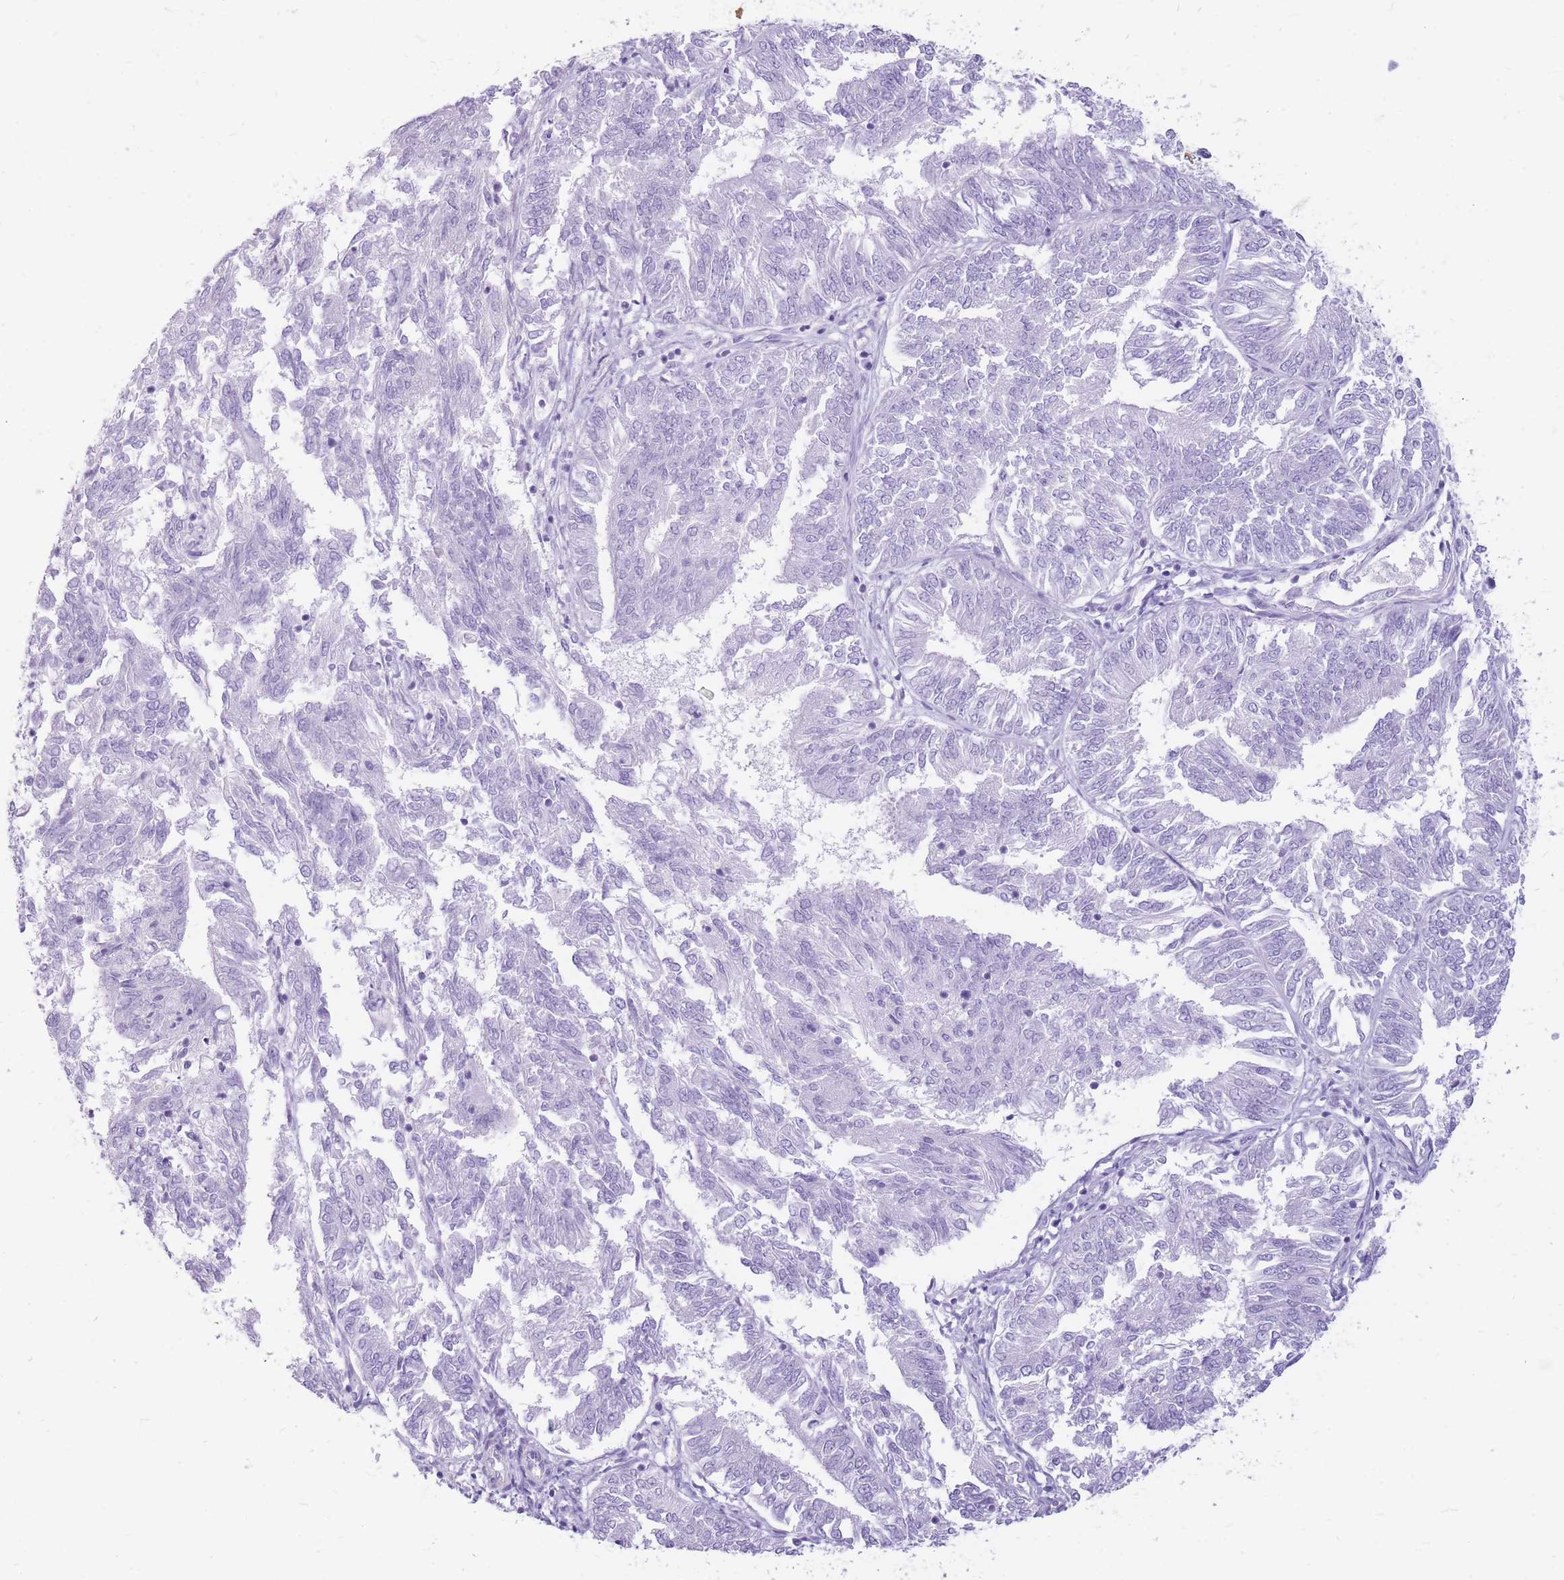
{"staining": {"intensity": "negative", "quantity": "none", "location": "none"}, "tissue": "endometrial cancer", "cell_type": "Tumor cells", "image_type": "cancer", "snomed": [{"axis": "morphology", "description": "Adenocarcinoma, NOS"}, {"axis": "topography", "description": "Endometrium"}], "caption": "Tumor cells show no significant protein positivity in endometrial cancer.", "gene": "CYP21A2", "patient": {"sex": "female", "age": 58}}